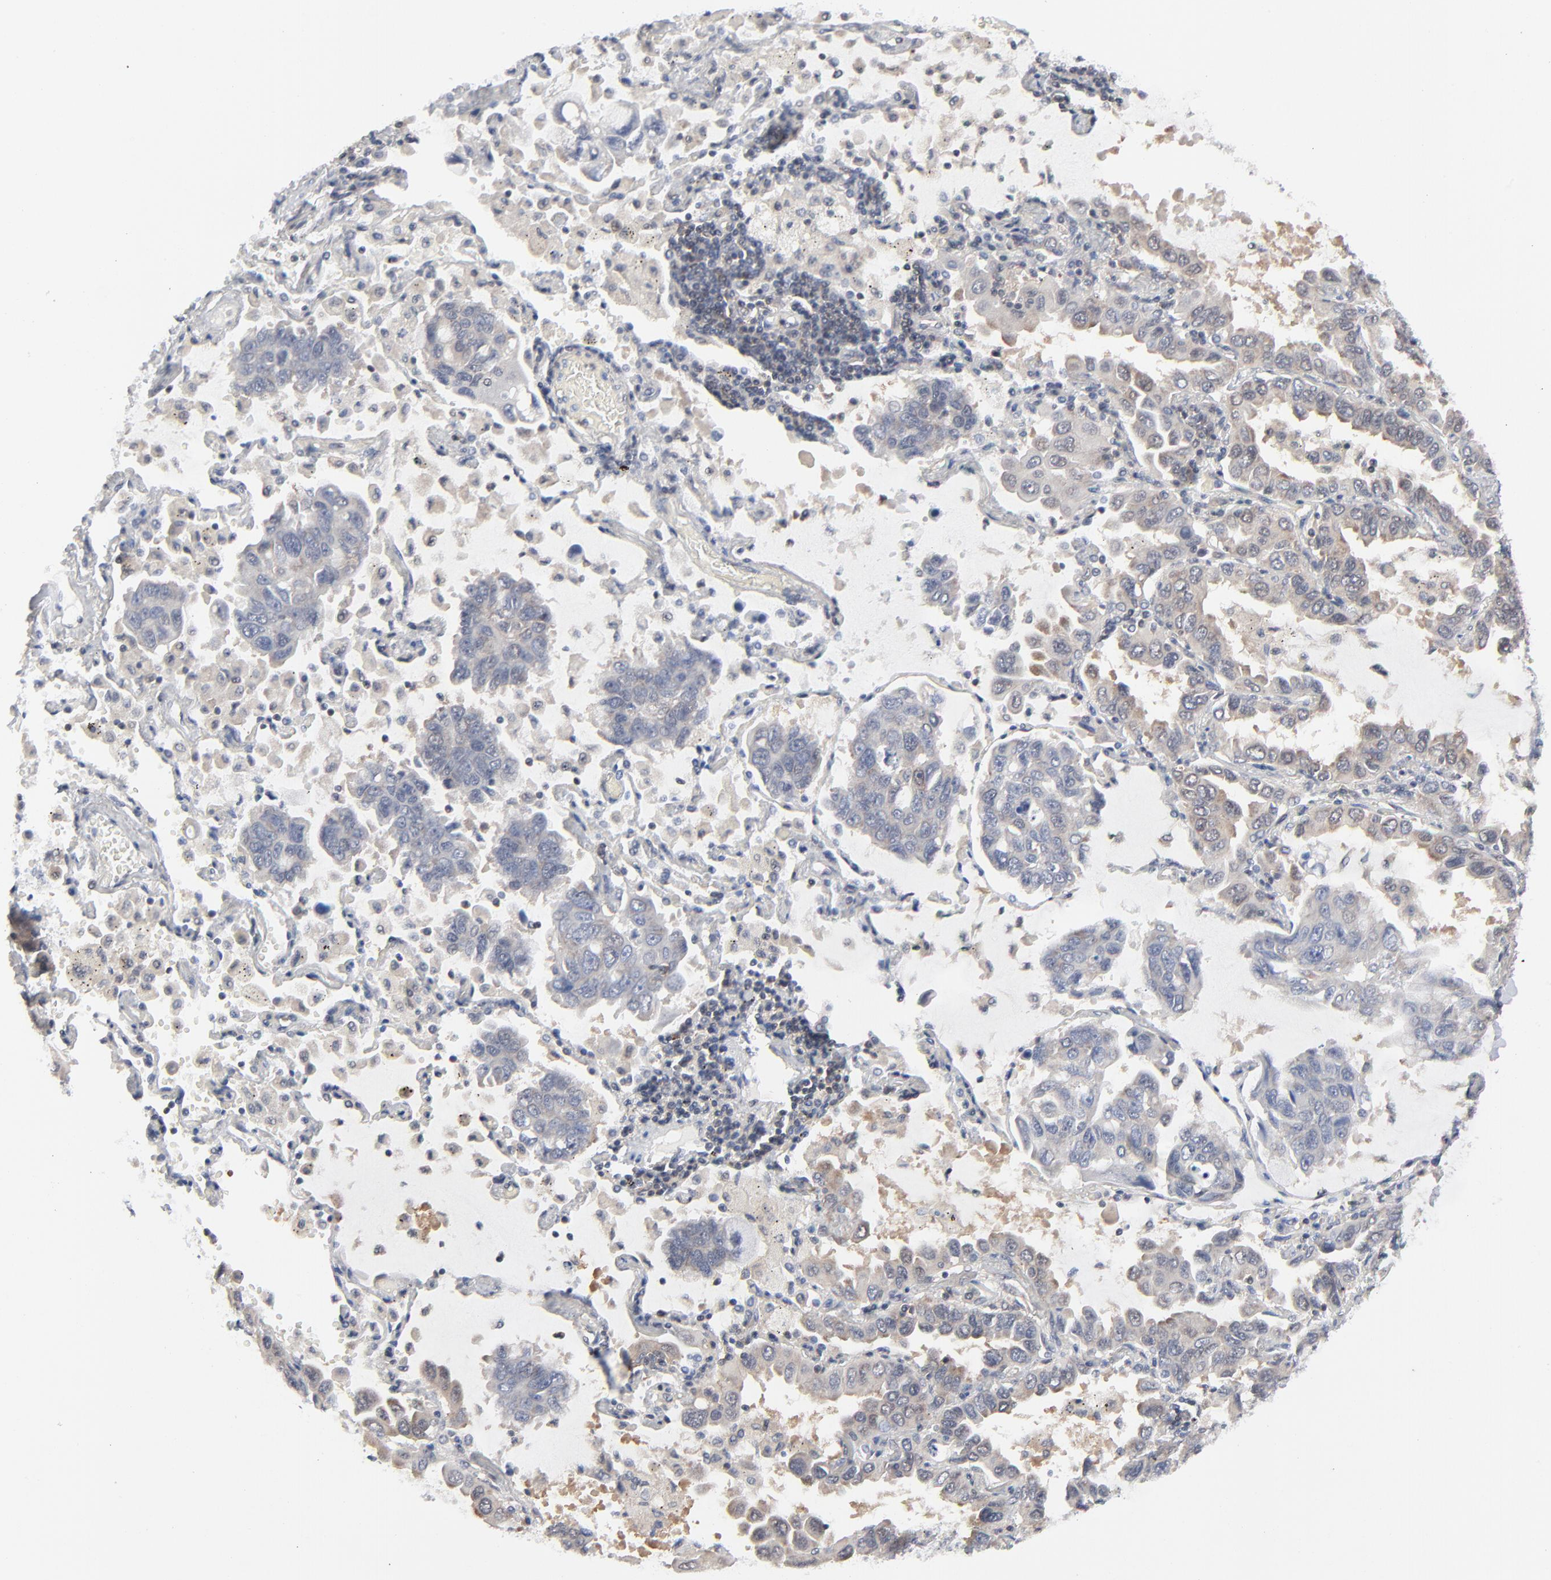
{"staining": {"intensity": "weak", "quantity": "25%-75%", "location": "cytoplasmic/membranous"}, "tissue": "lung cancer", "cell_type": "Tumor cells", "image_type": "cancer", "snomed": [{"axis": "morphology", "description": "Adenocarcinoma, NOS"}, {"axis": "topography", "description": "Lung"}], "caption": "A low amount of weak cytoplasmic/membranous expression is seen in about 25%-75% of tumor cells in lung cancer tissue. The staining was performed using DAB, with brown indicating positive protein expression. Nuclei are stained blue with hematoxylin.", "gene": "RPS6KB1", "patient": {"sex": "male", "age": 64}}